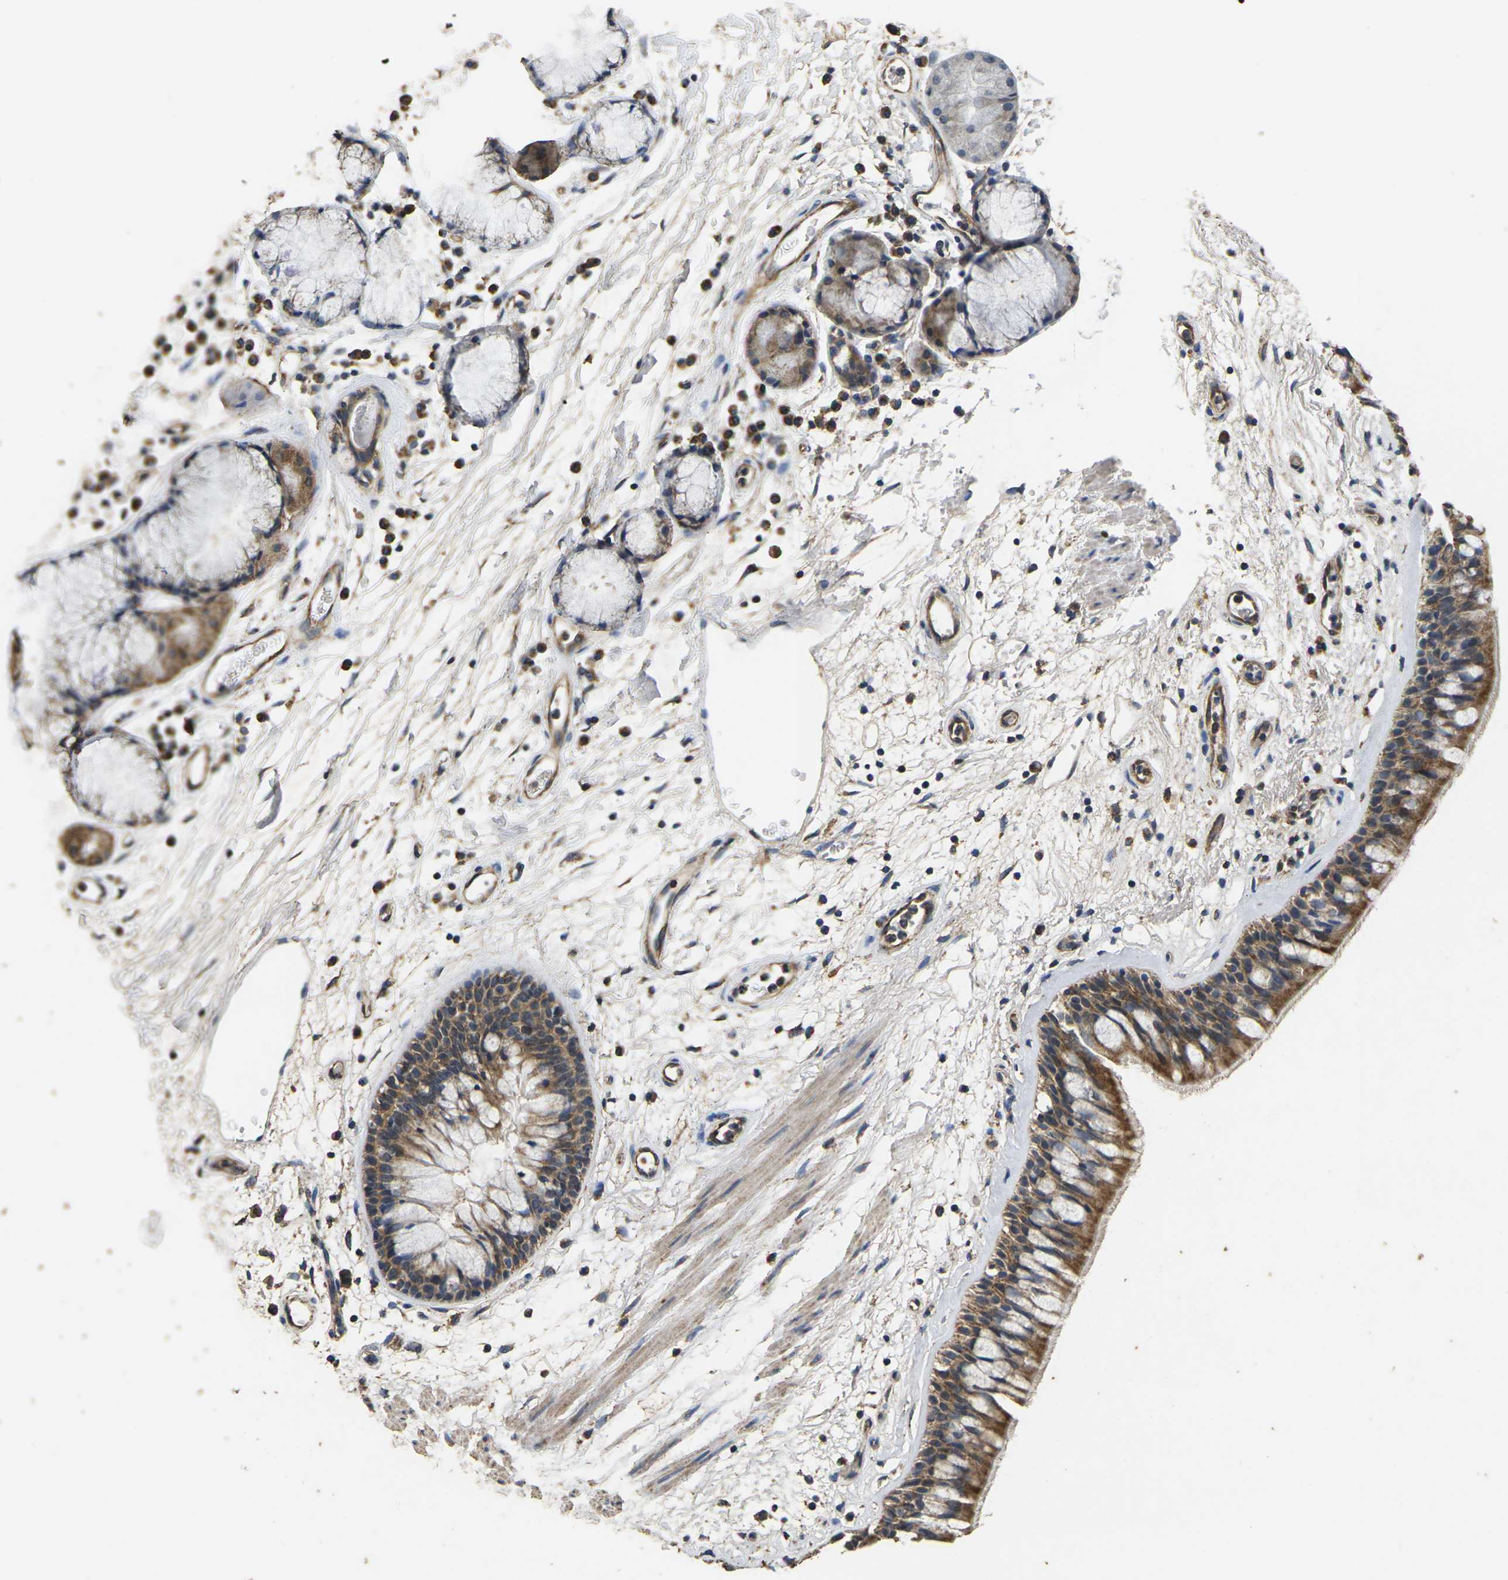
{"staining": {"intensity": "moderate", "quantity": ">75%", "location": "cytoplasmic/membranous"}, "tissue": "bronchus", "cell_type": "Respiratory epithelial cells", "image_type": "normal", "snomed": [{"axis": "morphology", "description": "Normal tissue, NOS"}, {"axis": "morphology", "description": "Adenocarcinoma, NOS"}, {"axis": "topography", "description": "Bronchus"}, {"axis": "topography", "description": "Lung"}], "caption": "Immunohistochemistry (IHC) staining of normal bronchus, which exhibits medium levels of moderate cytoplasmic/membranous expression in about >75% of respiratory epithelial cells indicating moderate cytoplasmic/membranous protein positivity. The staining was performed using DAB (3,3'-diaminobenzidine) (brown) for protein detection and nuclei were counterstained in hematoxylin (blue).", "gene": "MAPK11", "patient": {"sex": "female", "age": 54}}